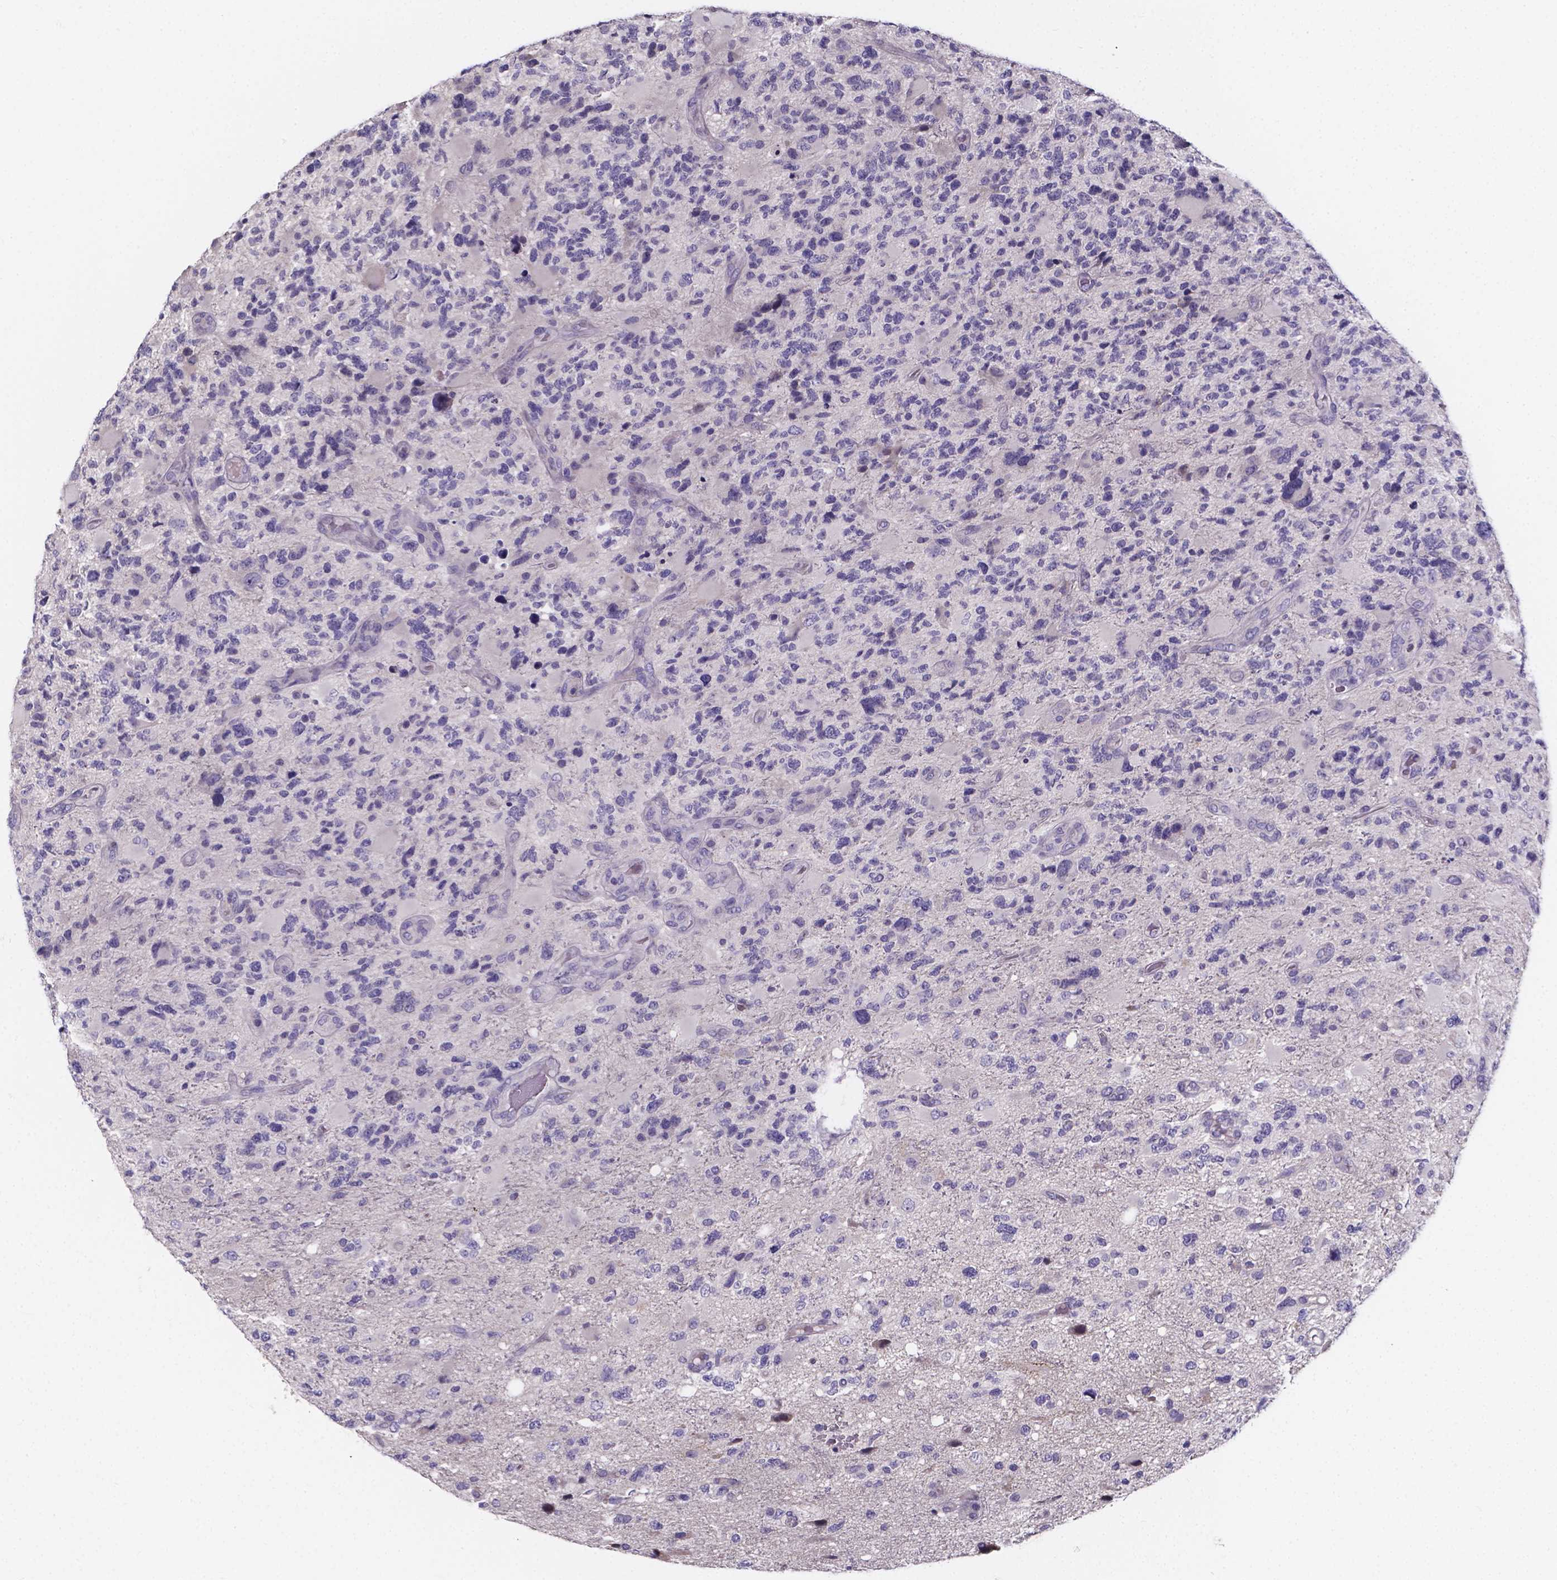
{"staining": {"intensity": "negative", "quantity": "none", "location": "none"}, "tissue": "glioma", "cell_type": "Tumor cells", "image_type": "cancer", "snomed": [{"axis": "morphology", "description": "Glioma, malignant, High grade"}, {"axis": "topography", "description": "Brain"}], "caption": "An immunohistochemistry (IHC) image of glioma is shown. There is no staining in tumor cells of glioma.", "gene": "SPOCD1", "patient": {"sex": "female", "age": 71}}